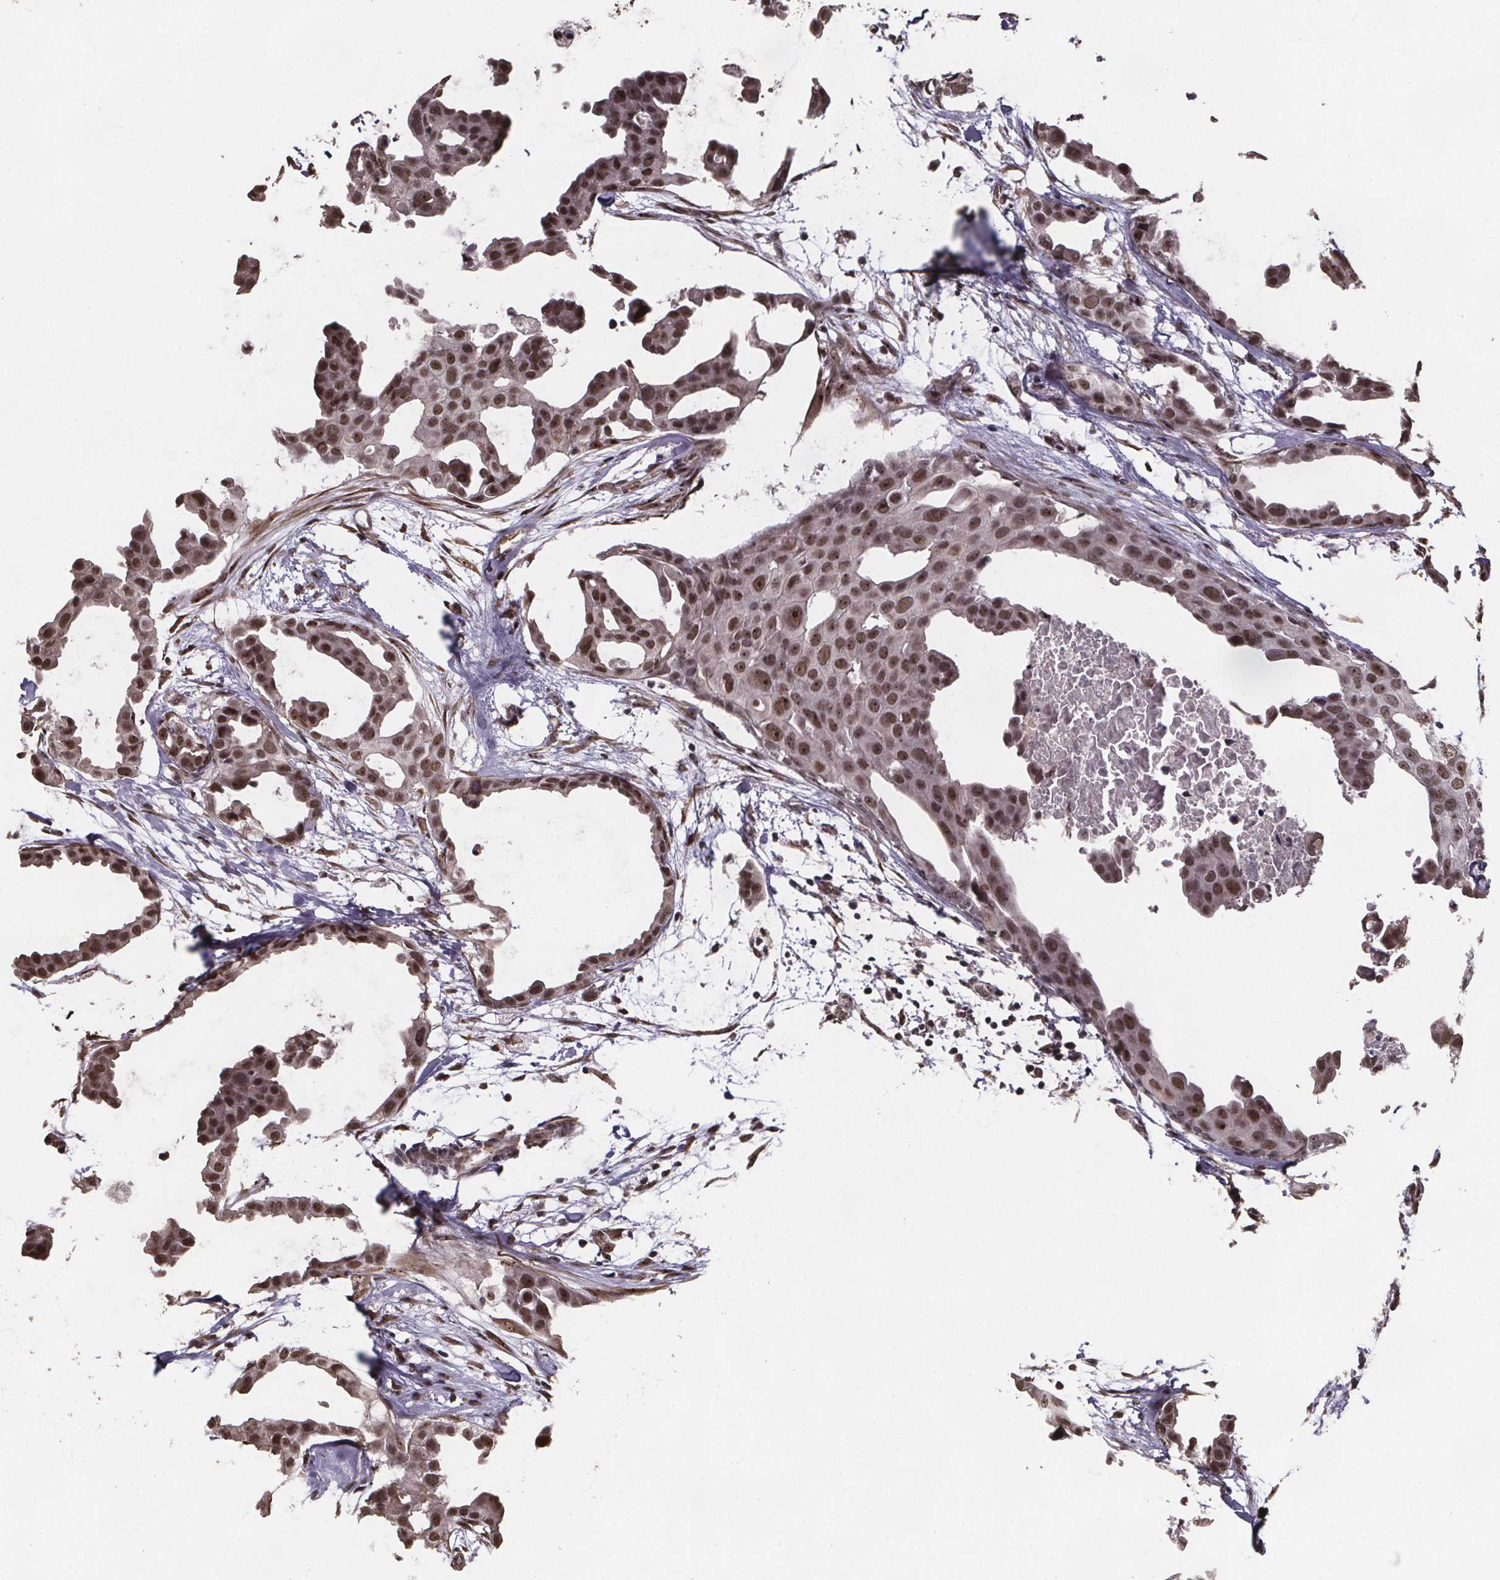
{"staining": {"intensity": "moderate", "quantity": ">75%", "location": "nuclear"}, "tissue": "breast cancer", "cell_type": "Tumor cells", "image_type": "cancer", "snomed": [{"axis": "morphology", "description": "Duct carcinoma"}, {"axis": "topography", "description": "Breast"}], "caption": "This photomicrograph reveals immunohistochemistry (IHC) staining of breast cancer (invasive ductal carcinoma), with medium moderate nuclear expression in about >75% of tumor cells.", "gene": "U2SURP", "patient": {"sex": "female", "age": 38}}